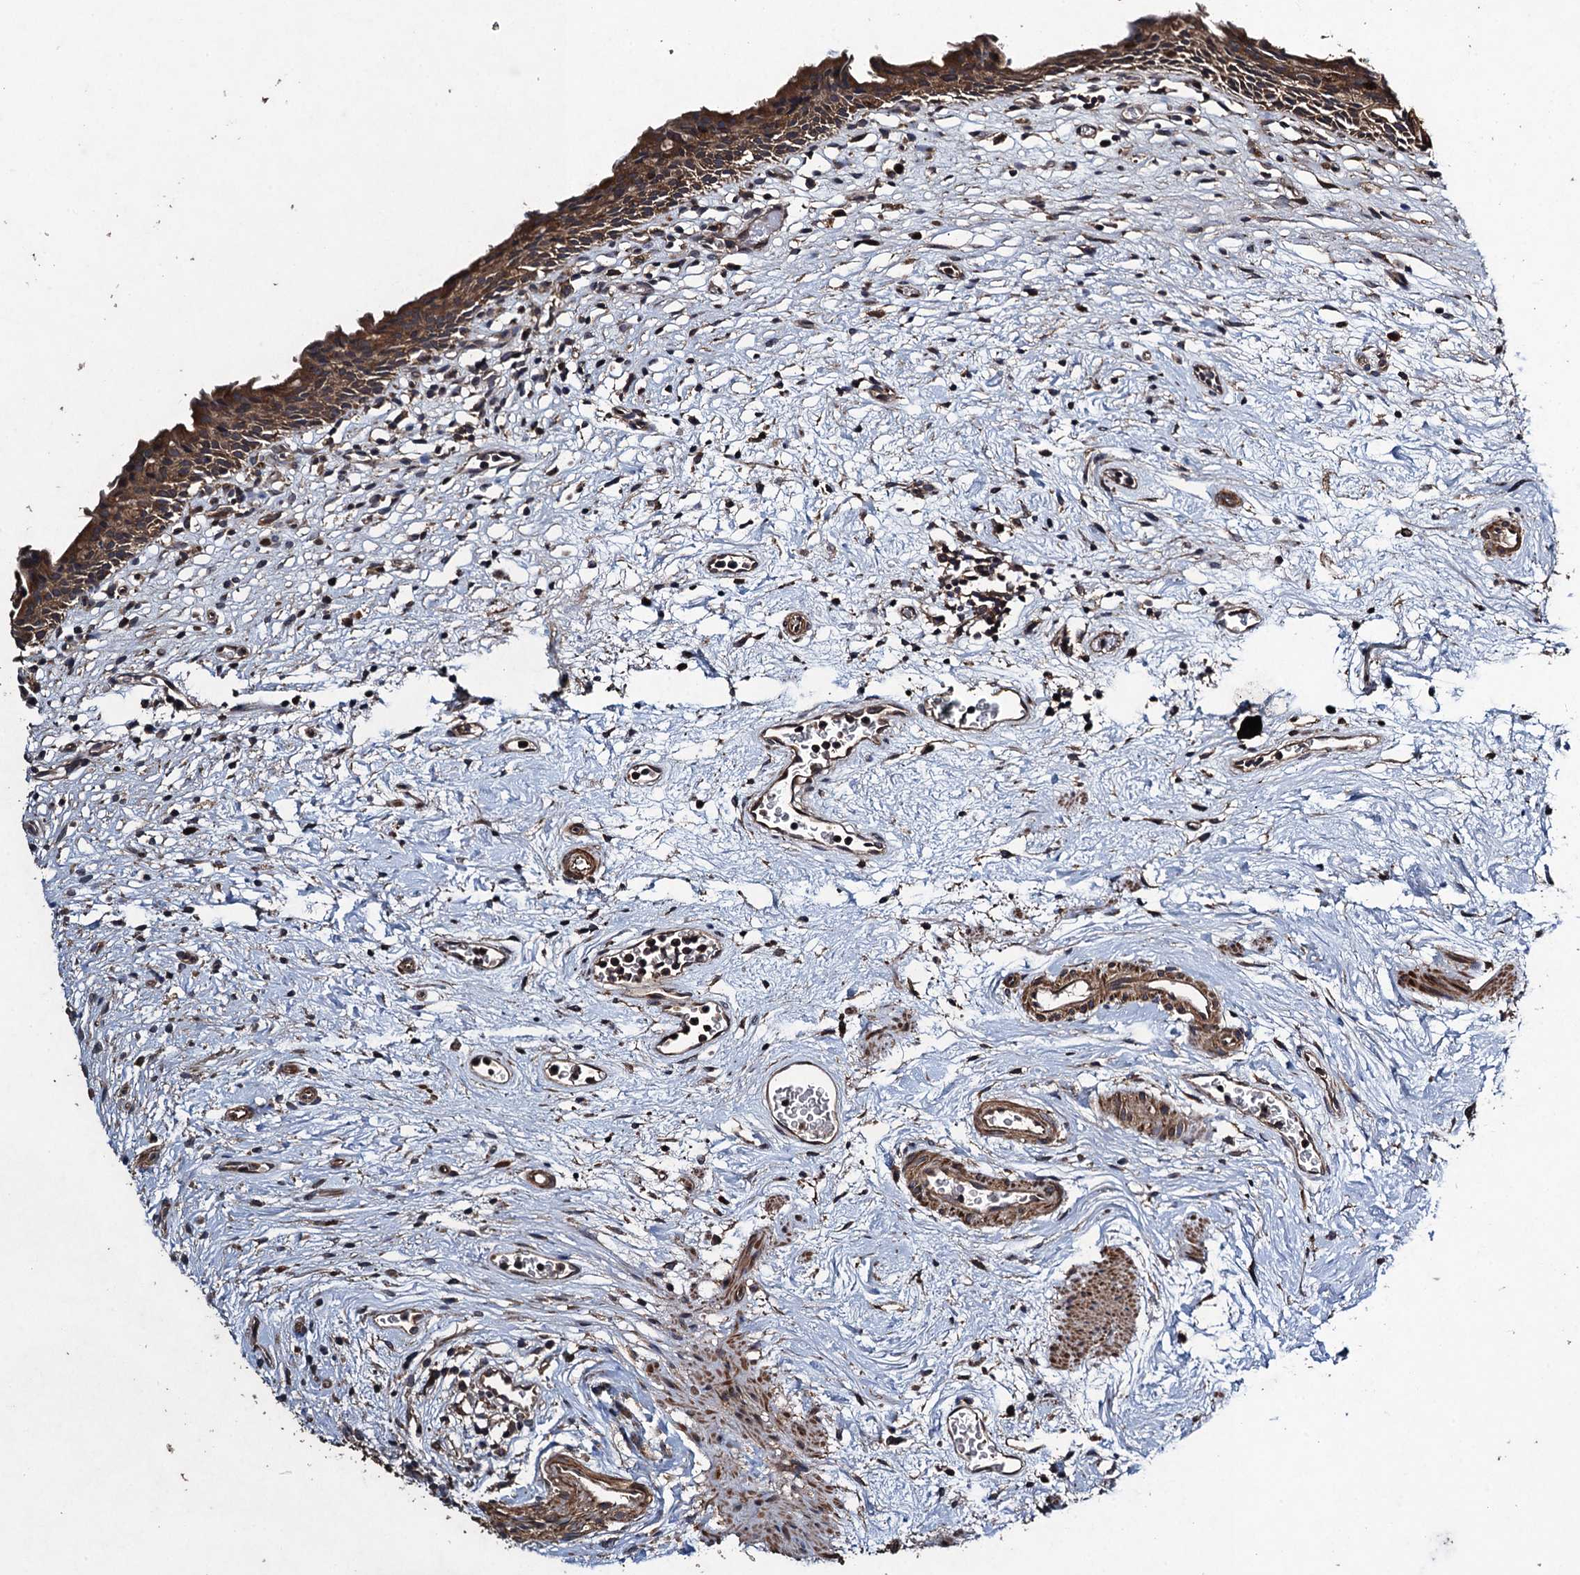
{"staining": {"intensity": "moderate", "quantity": ">75%", "location": "cytoplasmic/membranous"}, "tissue": "urinary bladder", "cell_type": "Urothelial cells", "image_type": "normal", "snomed": [{"axis": "morphology", "description": "Normal tissue, NOS"}, {"axis": "morphology", "description": "Inflammation, NOS"}, {"axis": "topography", "description": "Urinary bladder"}], "caption": "Protein expression analysis of normal urinary bladder exhibits moderate cytoplasmic/membranous positivity in about >75% of urothelial cells. The protein is stained brown, and the nuclei are stained in blue (DAB (3,3'-diaminobenzidine) IHC with brightfield microscopy, high magnification).", "gene": "CNTN5", "patient": {"sex": "male", "age": 63}}